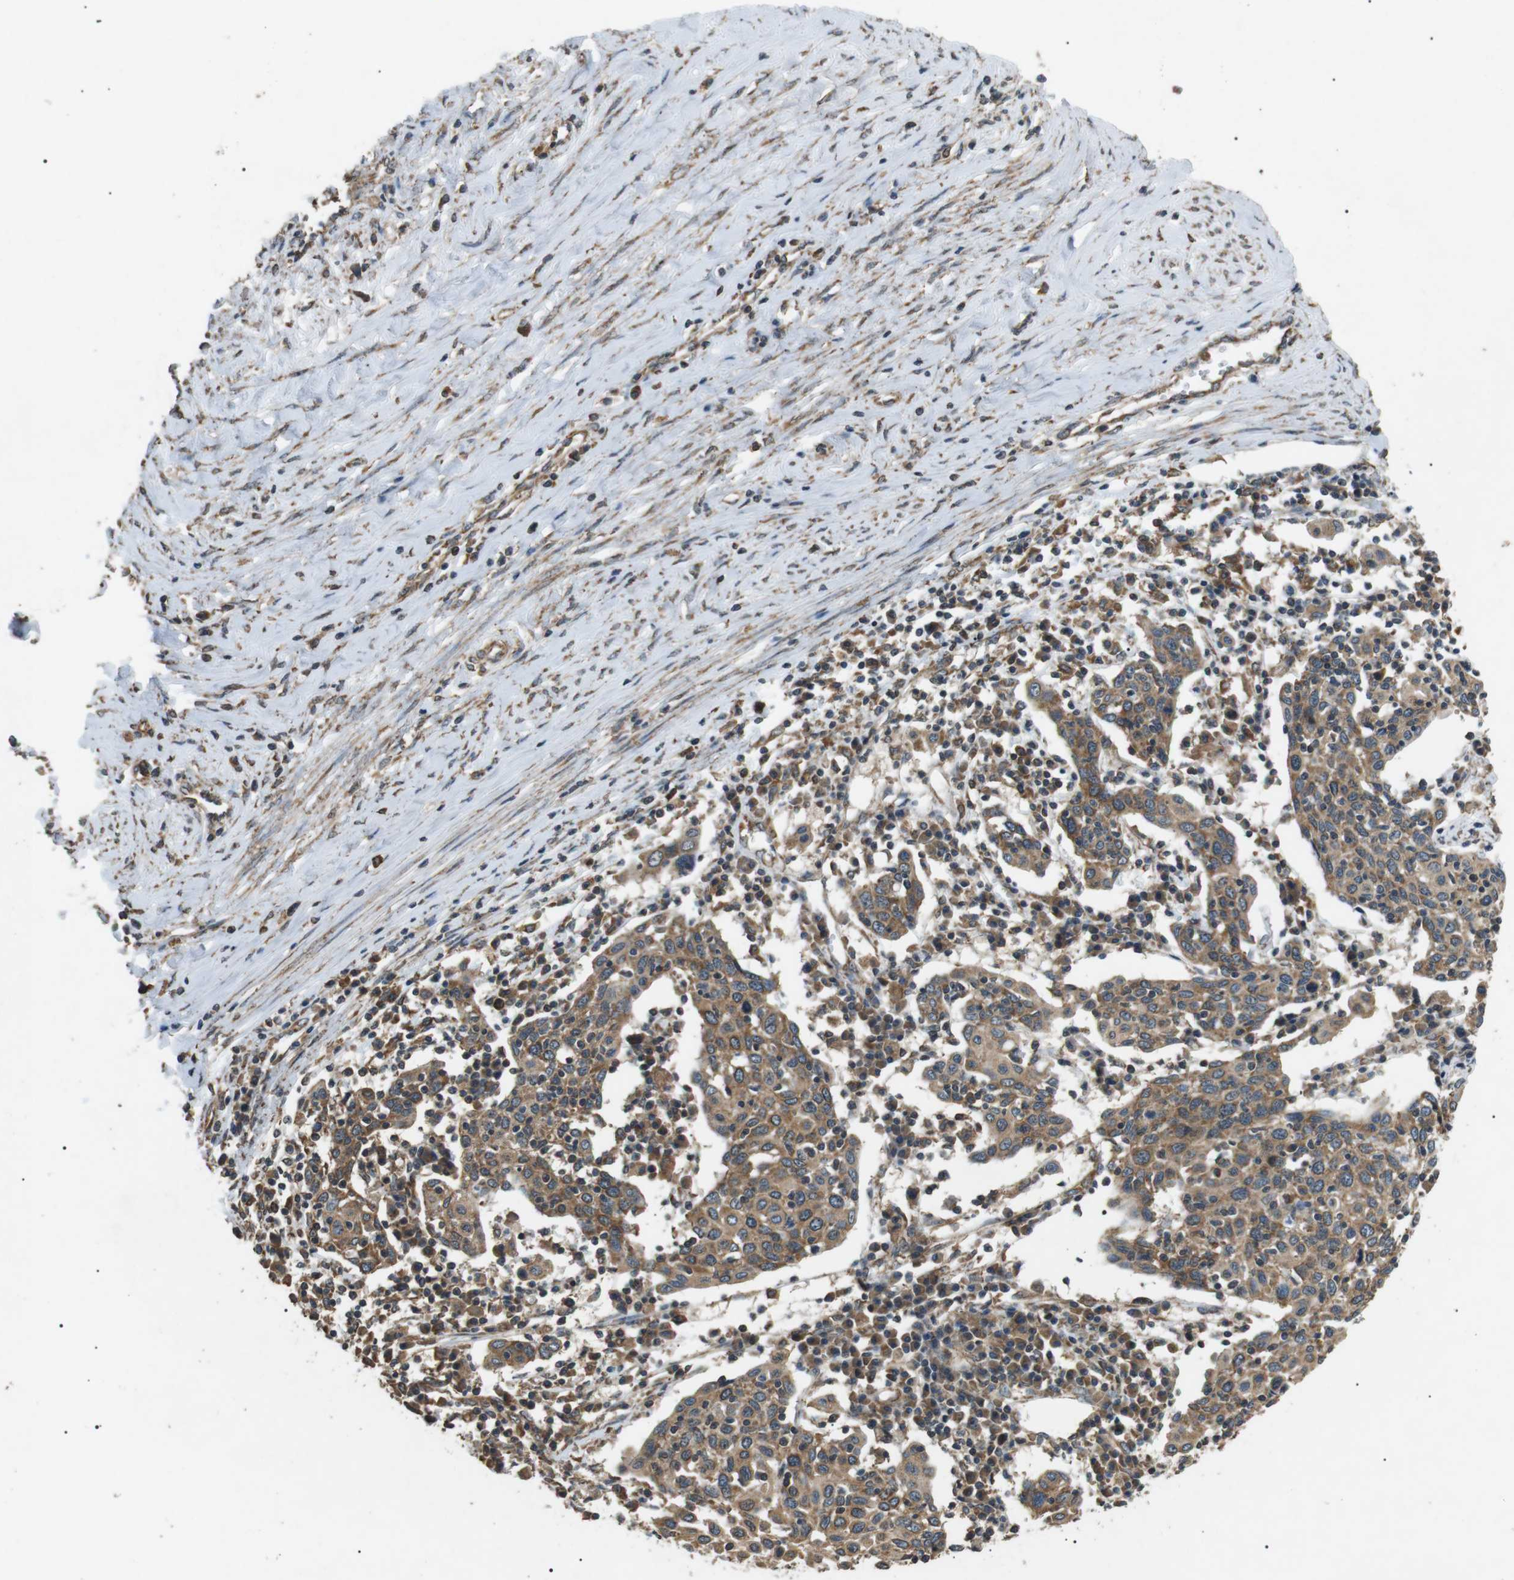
{"staining": {"intensity": "moderate", "quantity": ">75%", "location": "cytoplasmic/membranous"}, "tissue": "cervical cancer", "cell_type": "Tumor cells", "image_type": "cancer", "snomed": [{"axis": "morphology", "description": "Squamous cell carcinoma, NOS"}, {"axis": "topography", "description": "Cervix"}], "caption": "Squamous cell carcinoma (cervical) was stained to show a protein in brown. There is medium levels of moderate cytoplasmic/membranous positivity in about >75% of tumor cells.", "gene": "TBC1D15", "patient": {"sex": "female", "age": 40}}